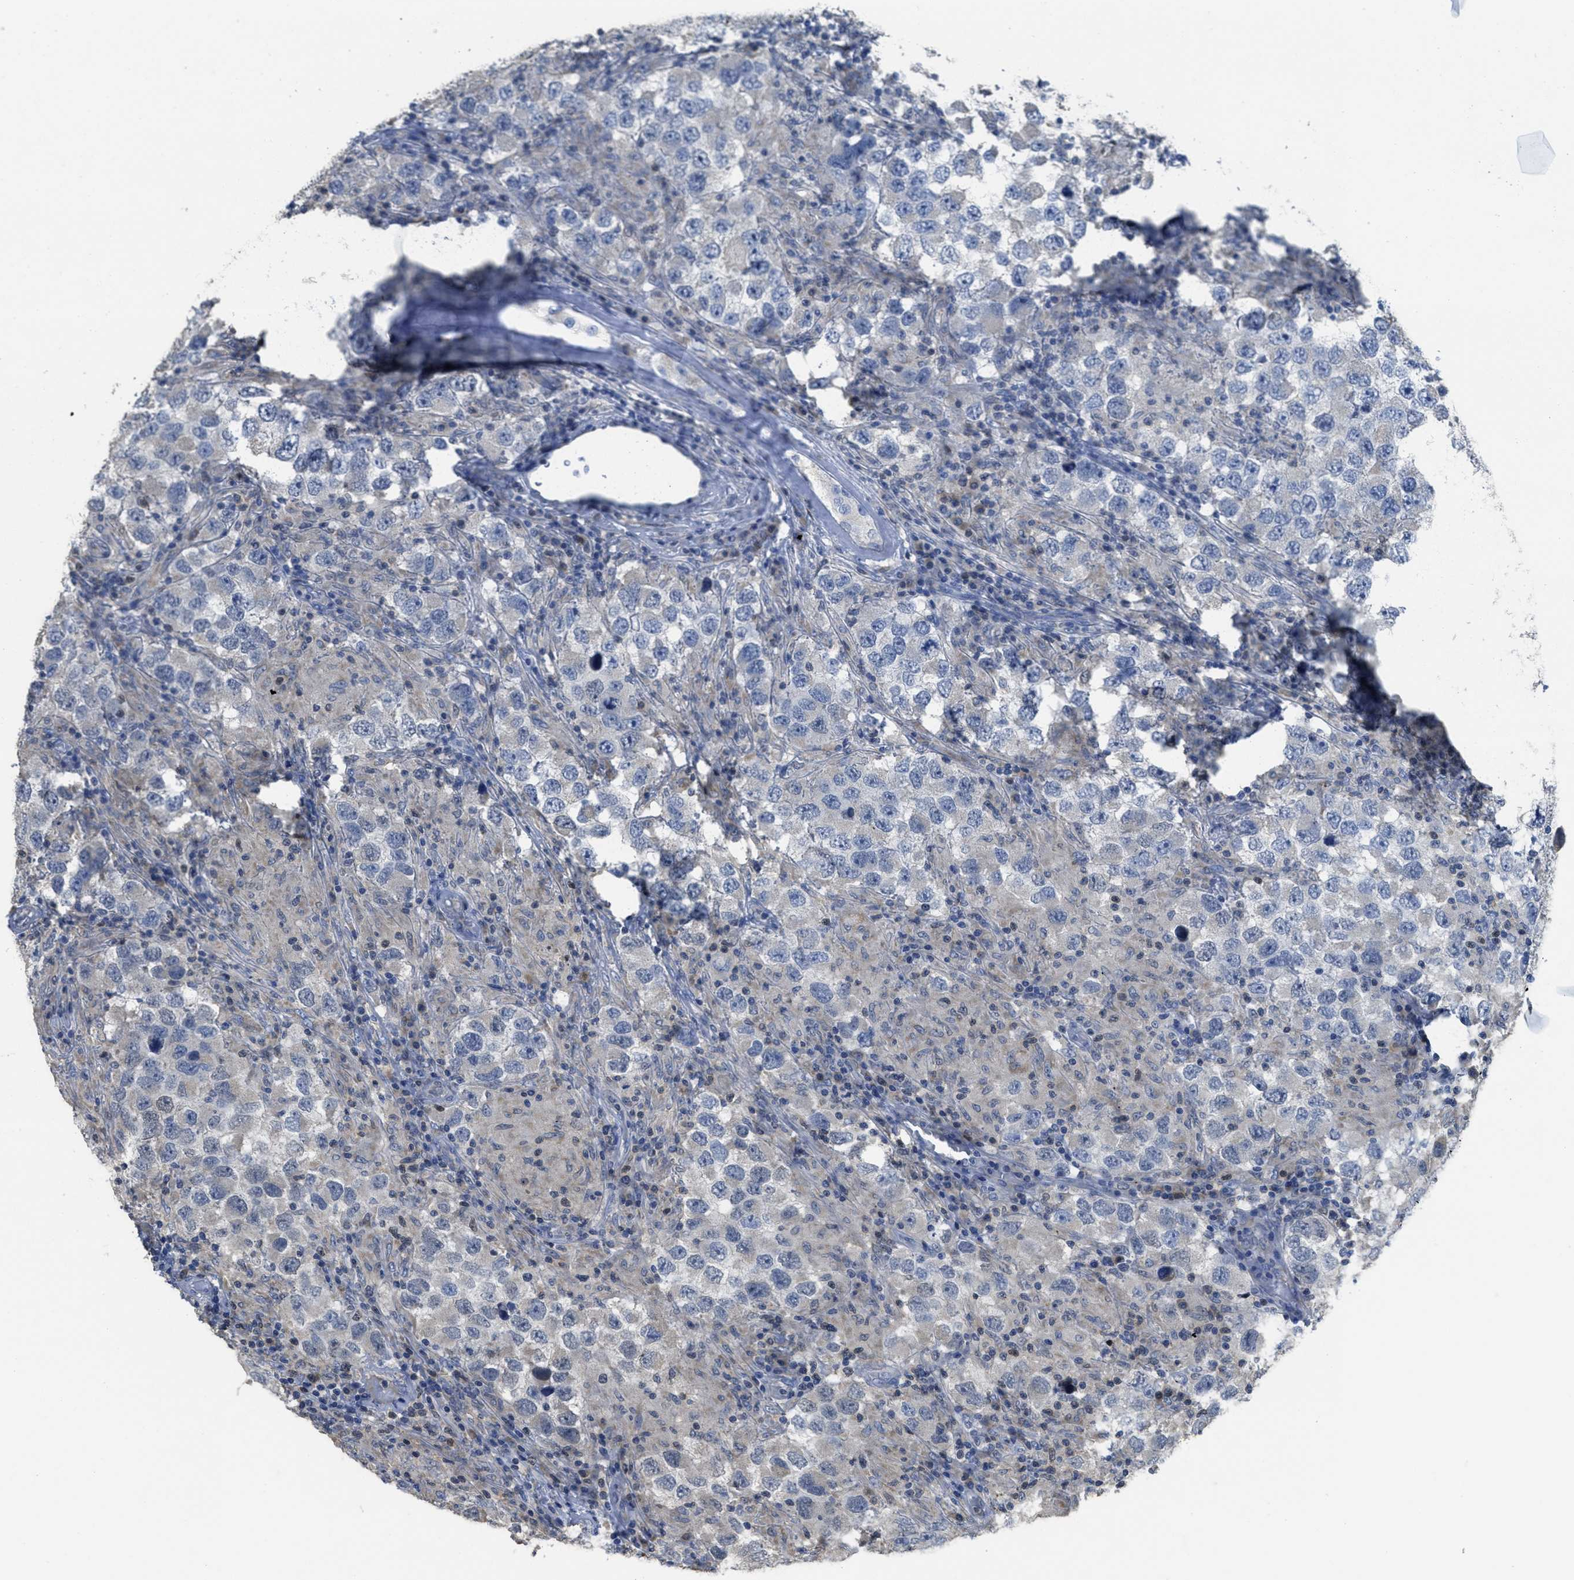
{"staining": {"intensity": "negative", "quantity": "none", "location": "none"}, "tissue": "testis cancer", "cell_type": "Tumor cells", "image_type": "cancer", "snomed": [{"axis": "morphology", "description": "Carcinoma, Embryonal, NOS"}, {"axis": "topography", "description": "Testis"}], "caption": "IHC image of neoplastic tissue: testis cancer stained with DAB (3,3'-diaminobenzidine) reveals no significant protein positivity in tumor cells. The staining is performed using DAB brown chromogen with nuclei counter-stained in using hematoxylin.", "gene": "SFXN2", "patient": {"sex": "male", "age": 21}}